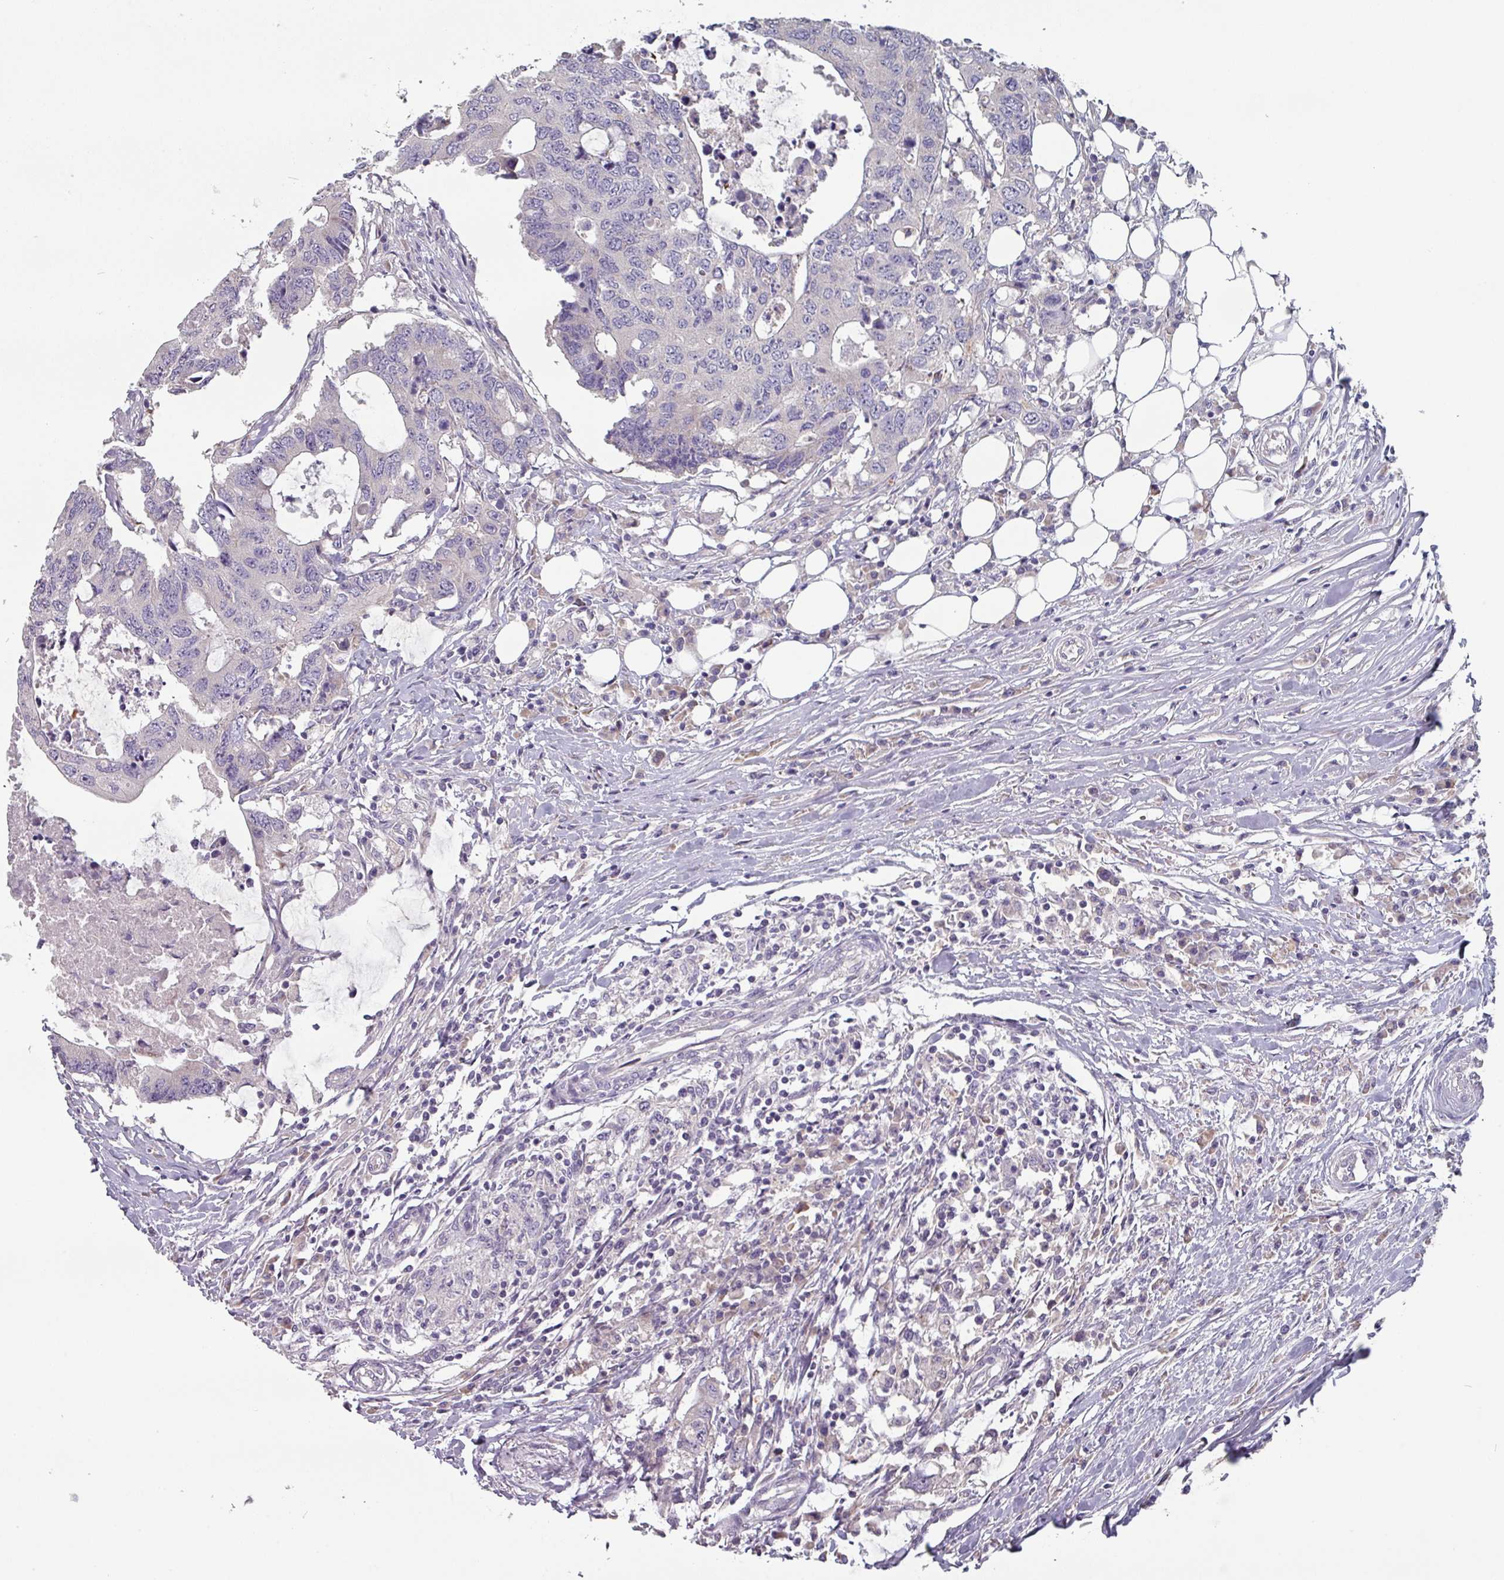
{"staining": {"intensity": "negative", "quantity": "none", "location": "none"}, "tissue": "colorectal cancer", "cell_type": "Tumor cells", "image_type": "cancer", "snomed": [{"axis": "morphology", "description": "Adenocarcinoma, NOS"}, {"axis": "topography", "description": "Colon"}], "caption": "Adenocarcinoma (colorectal) was stained to show a protein in brown. There is no significant positivity in tumor cells.", "gene": "PRAMEF8", "patient": {"sex": "male", "age": 71}}